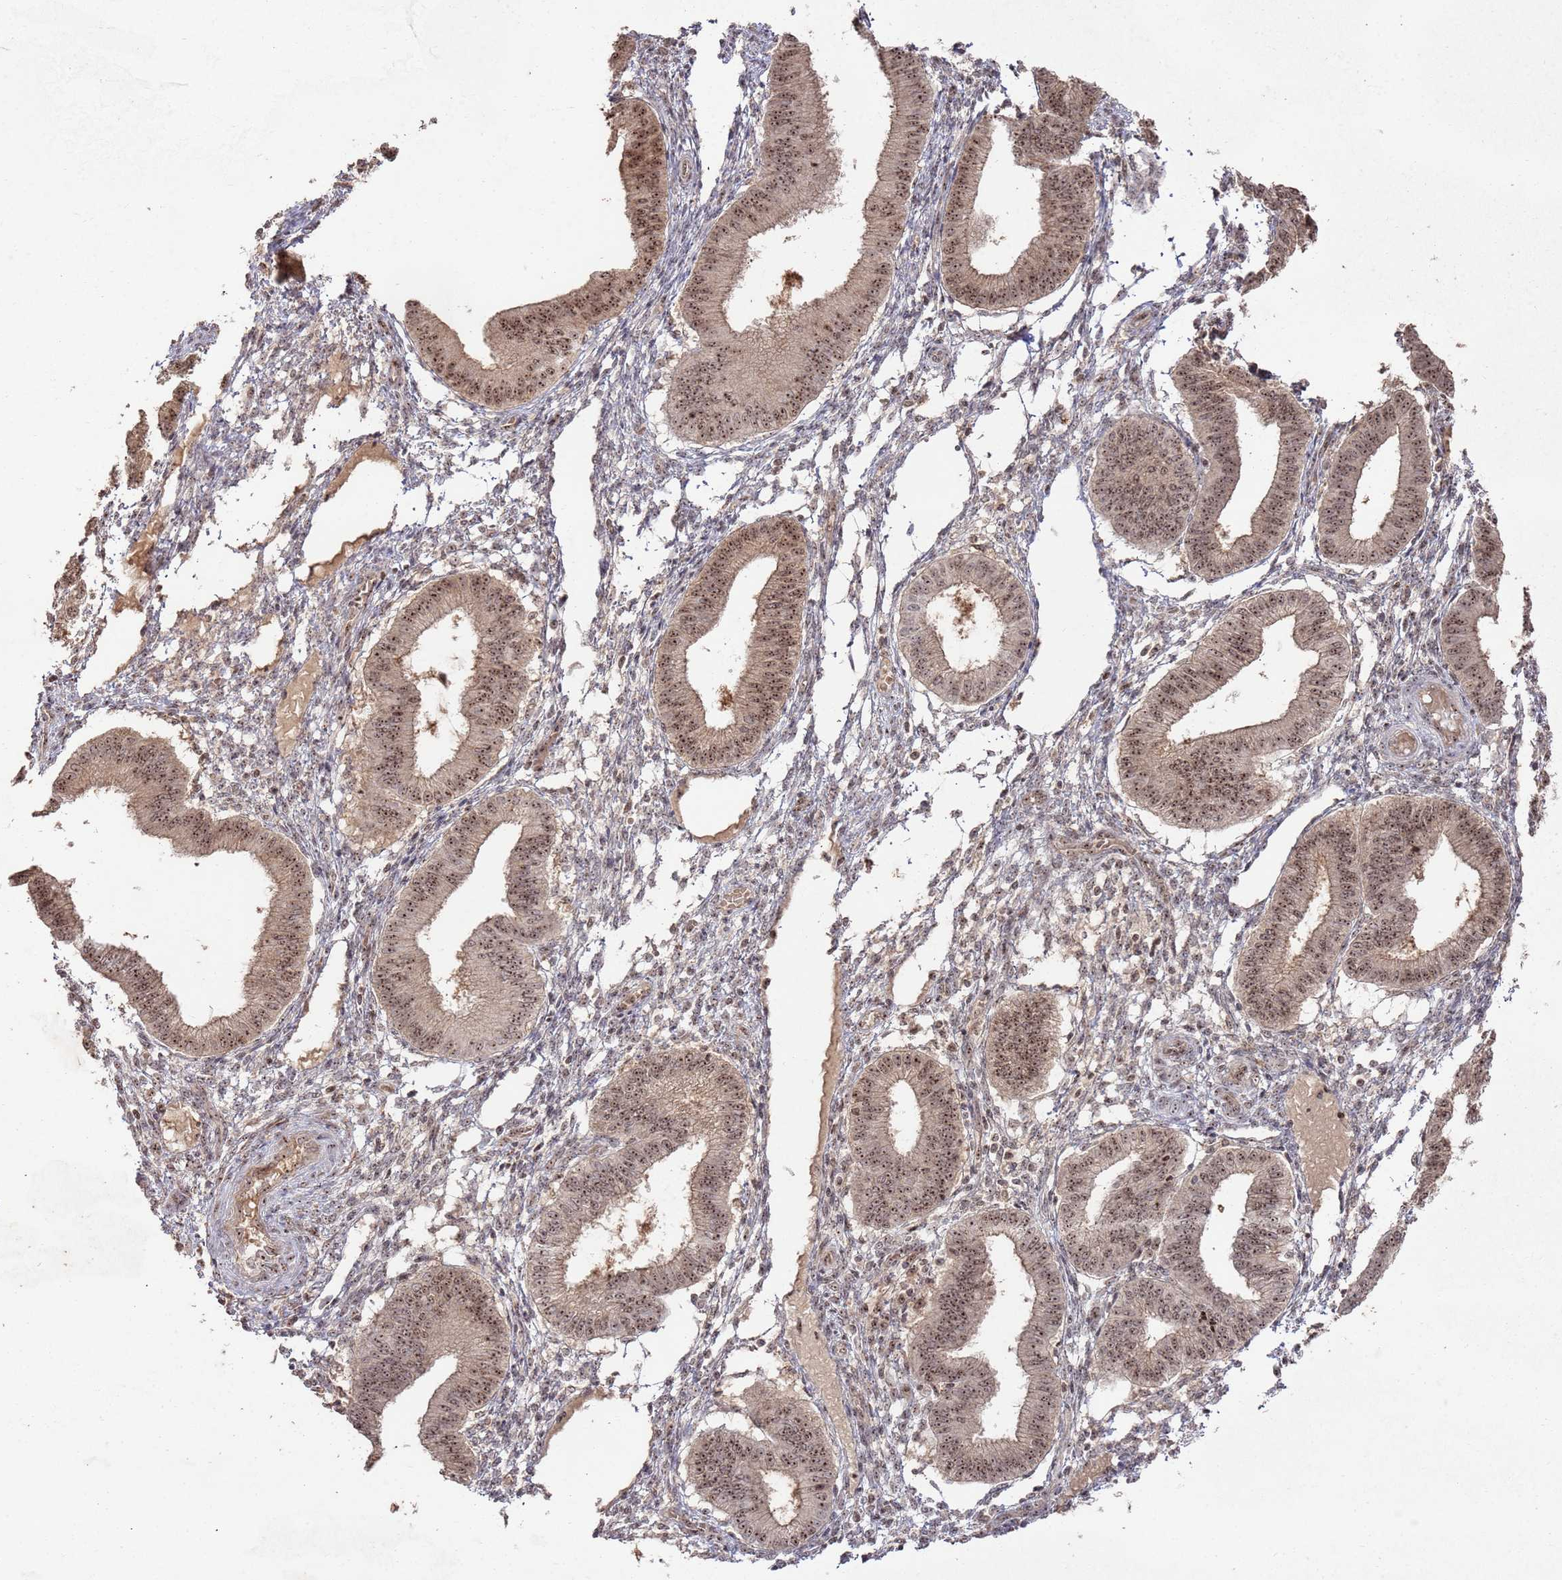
{"staining": {"intensity": "moderate", "quantity": "25%-75%", "location": "nuclear"}, "tissue": "endometrium", "cell_type": "Cells in endometrial stroma", "image_type": "normal", "snomed": [{"axis": "morphology", "description": "Normal tissue, NOS"}, {"axis": "topography", "description": "Endometrium"}], "caption": "Normal endometrium was stained to show a protein in brown. There is medium levels of moderate nuclear expression in approximately 25%-75% of cells in endometrial stroma. The staining was performed using DAB to visualize the protein expression in brown, while the nuclei were stained in blue with hematoxylin (Magnification: 20x).", "gene": "UTP11", "patient": {"sex": "female", "age": 39}}